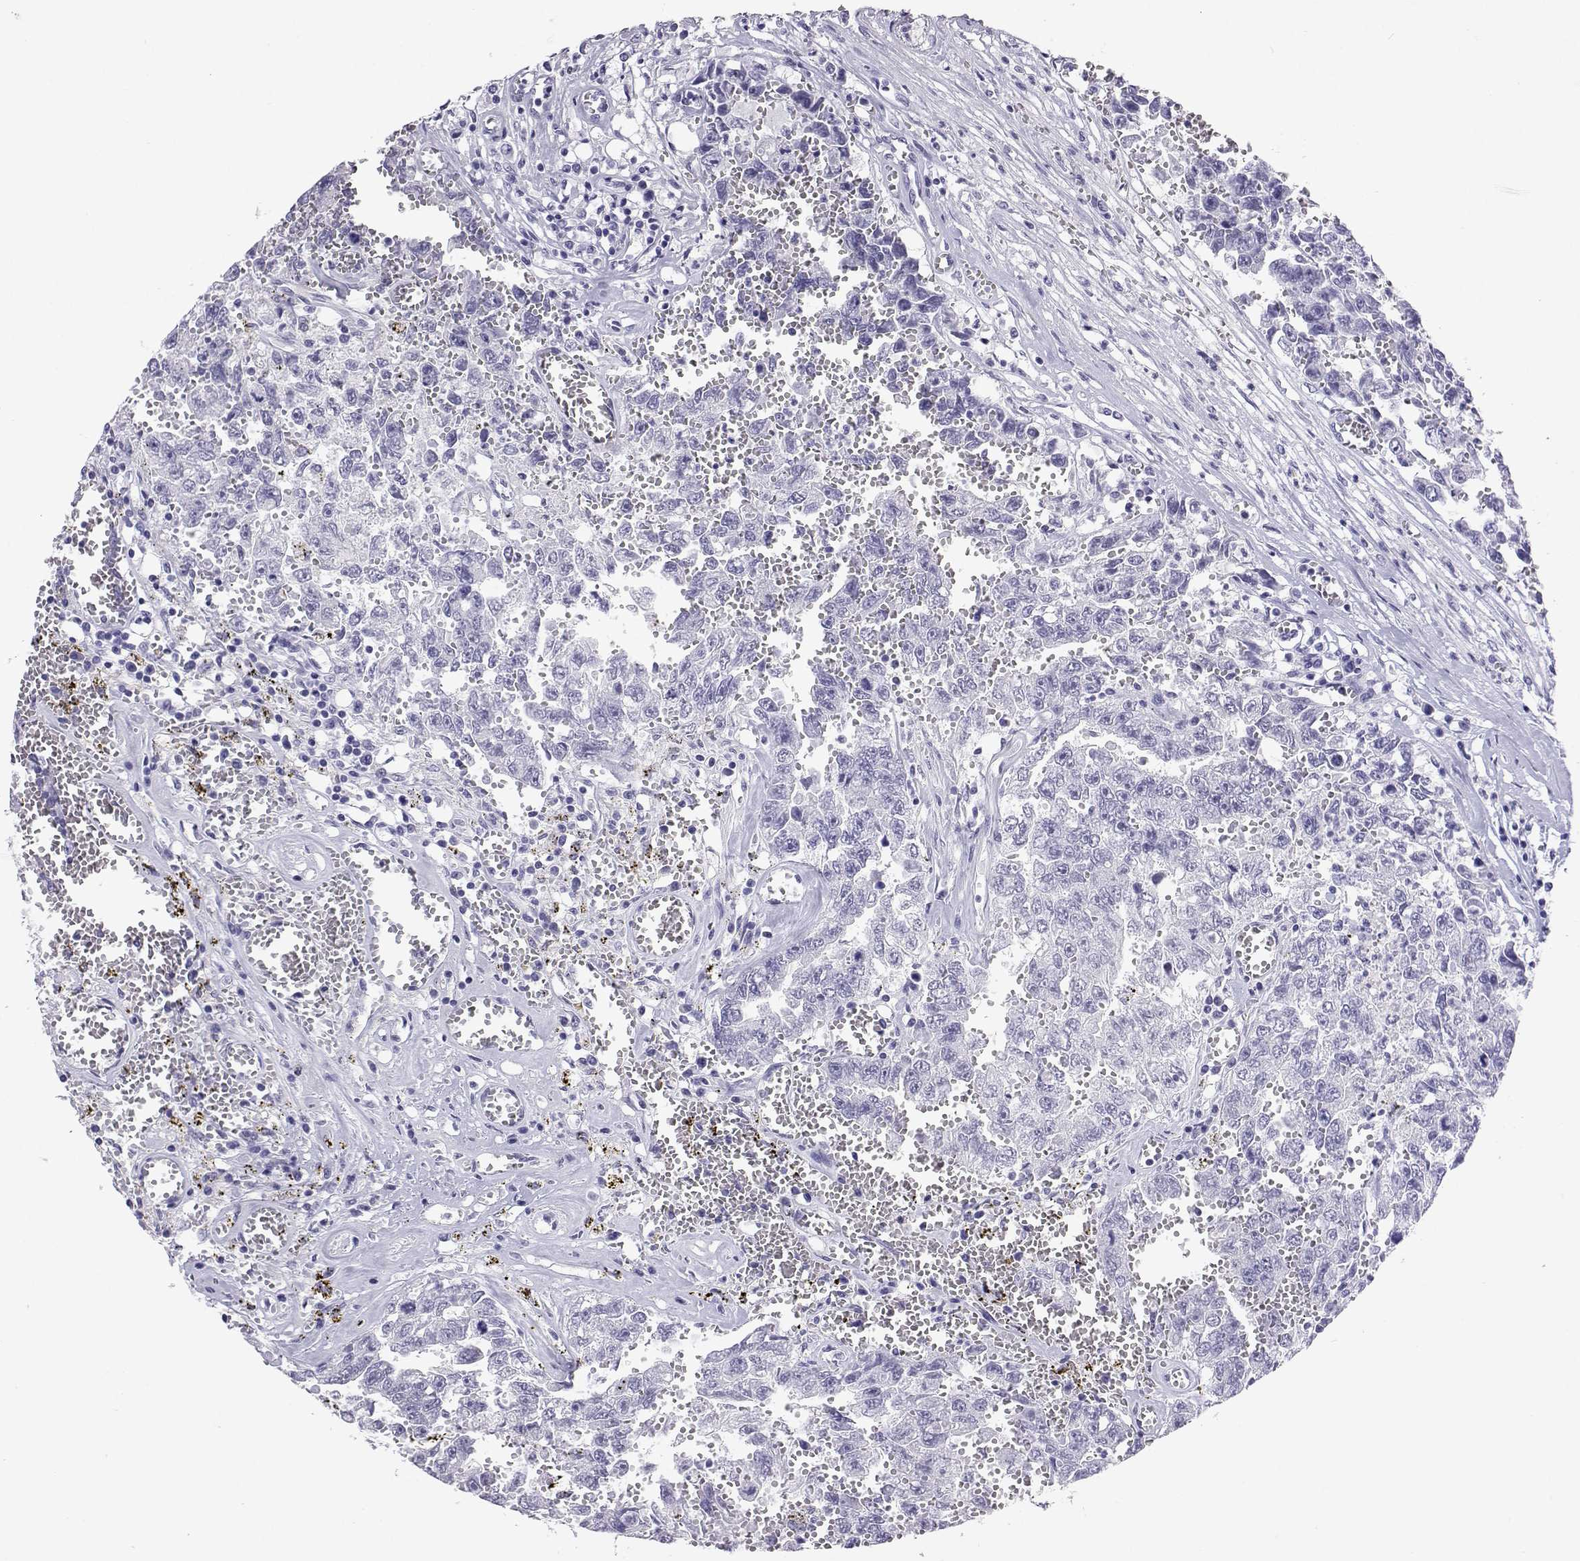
{"staining": {"intensity": "negative", "quantity": "none", "location": "none"}, "tissue": "testis cancer", "cell_type": "Tumor cells", "image_type": "cancer", "snomed": [{"axis": "morphology", "description": "Carcinoma, Embryonal, NOS"}, {"axis": "topography", "description": "Testis"}], "caption": "Testis embryonal carcinoma stained for a protein using immunohistochemistry demonstrates no positivity tumor cells.", "gene": "PLIN4", "patient": {"sex": "male", "age": 36}}